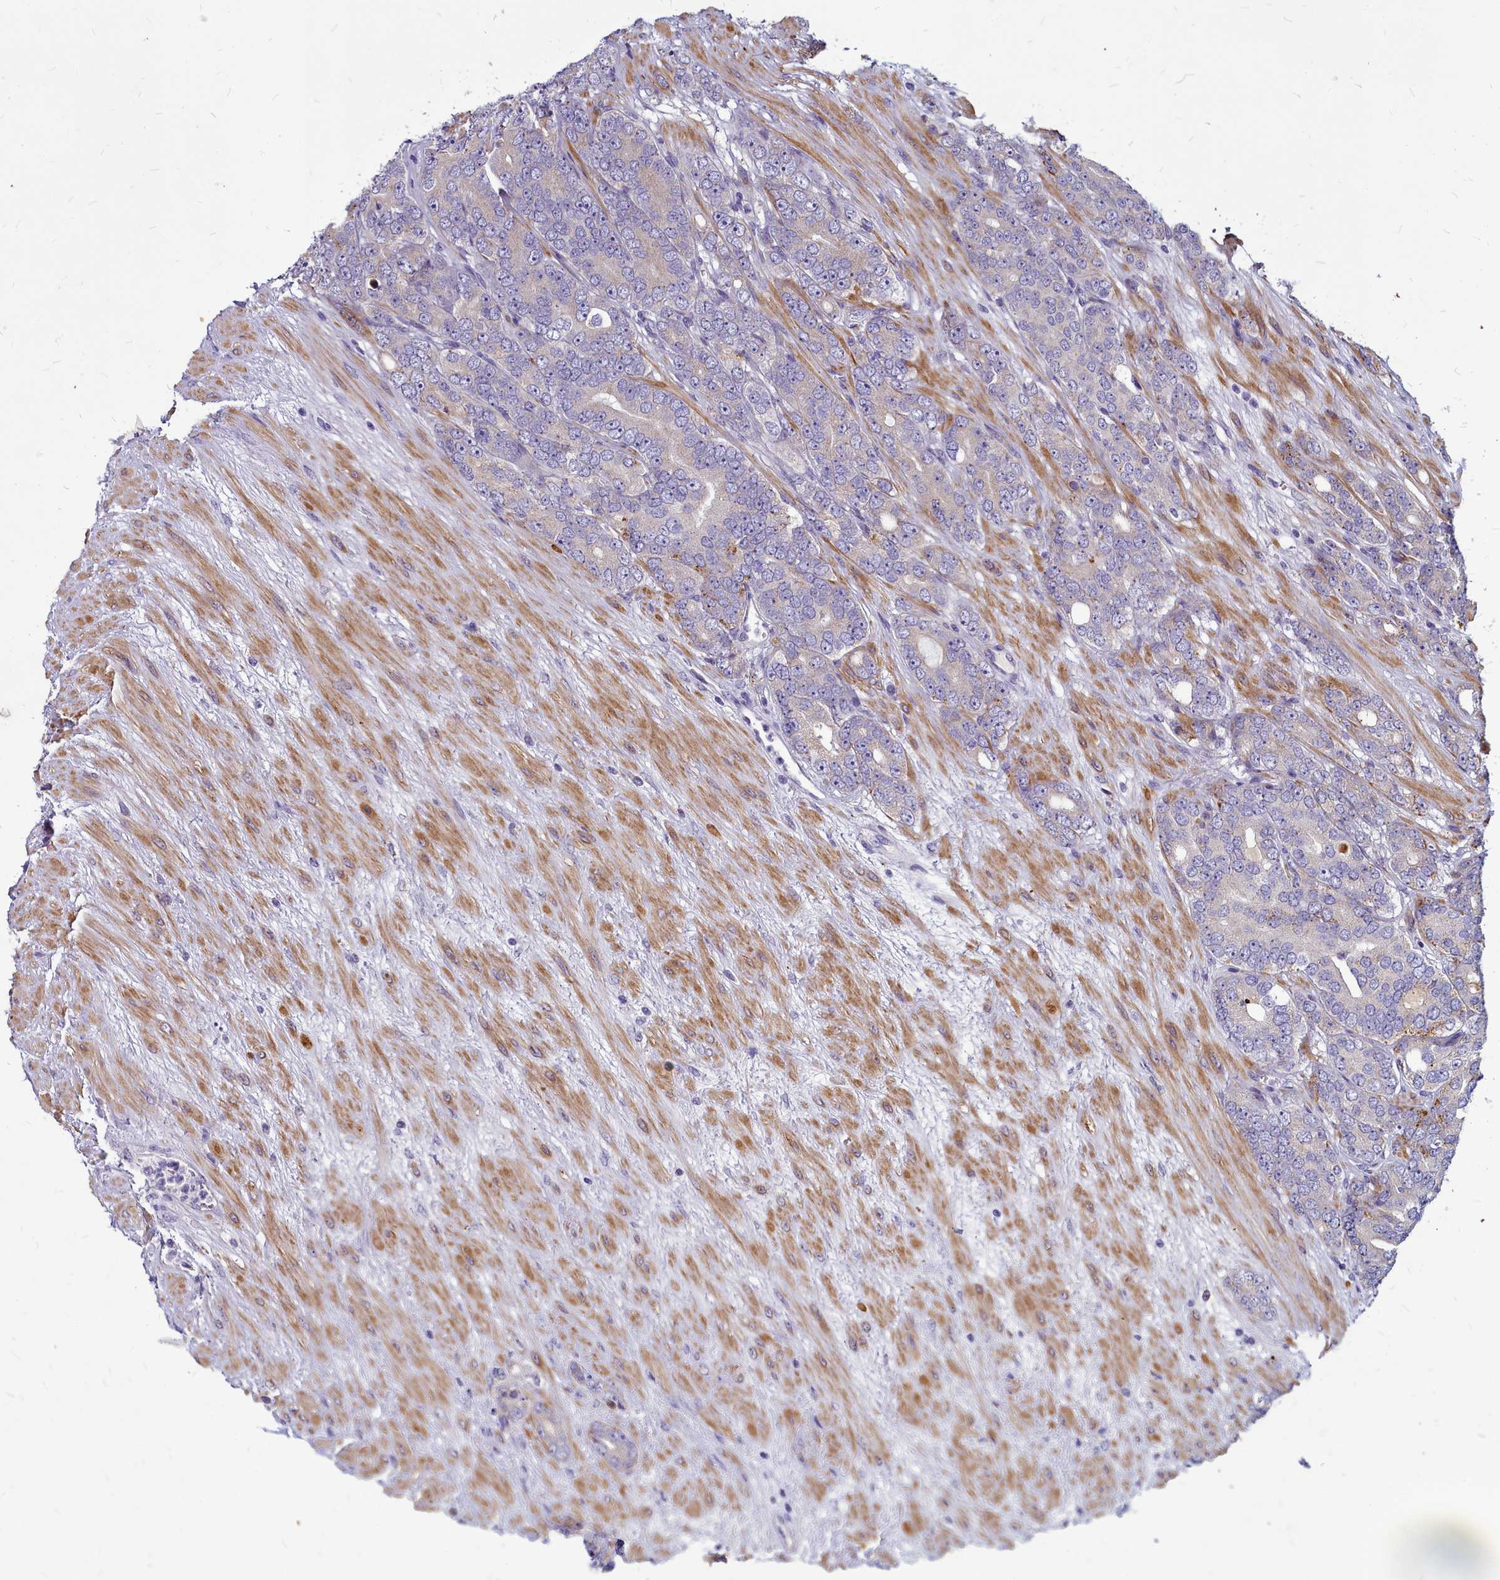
{"staining": {"intensity": "moderate", "quantity": "<25%", "location": "cytoplasmic/membranous"}, "tissue": "prostate cancer", "cell_type": "Tumor cells", "image_type": "cancer", "snomed": [{"axis": "morphology", "description": "Adenocarcinoma, High grade"}, {"axis": "topography", "description": "Prostate"}], "caption": "Prostate cancer tissue exhibits moderate cytoplasmic/membranous staining in about <25% of tumor cells Ihc stains the protein in brown and the nuclei are stained blue.", "gene": "SMPD4", "patient": {"sex": "male", "age": 64}}